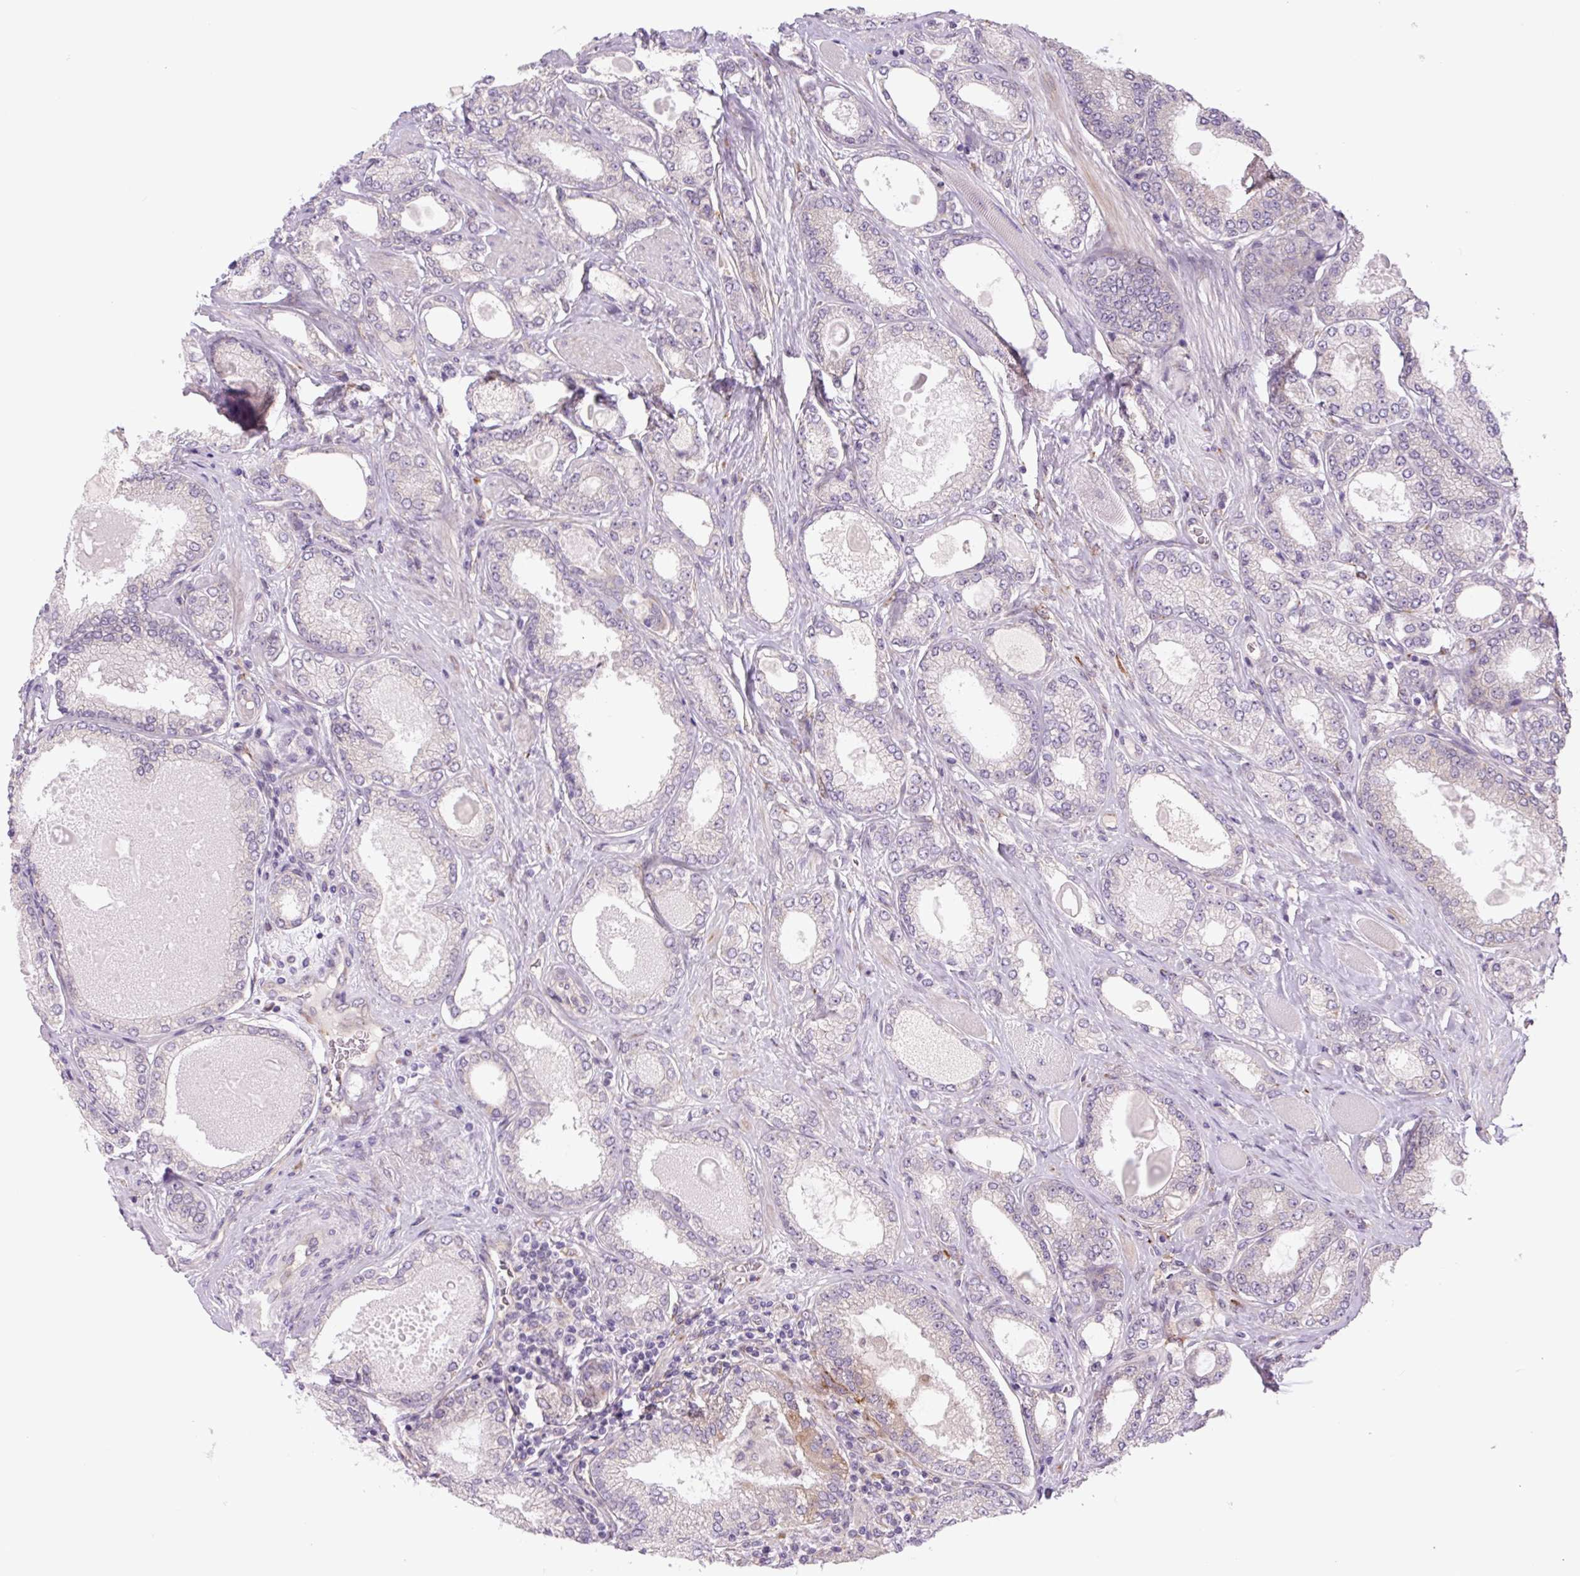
{"staining": {"intensity": "negative", "quantity": "none", "location": "none"}, "tissue": "prostate cancer", "cell_type": "Tumor cells", "image_type": "cancer", "snomed": [{"axis": "morphology", "description": "Adenocarcinoma, High grade"}, {"axis": "topography", "description": "Prostate"}], "caption": "Human high-grade adenocarcinoma (prostate) stained for a protein using immunohistochemistry (IHC) demonstrates no staining in tumor cells.", "gene": "PLA2G4A", "patient": {"sex": "male", "age": 68}}